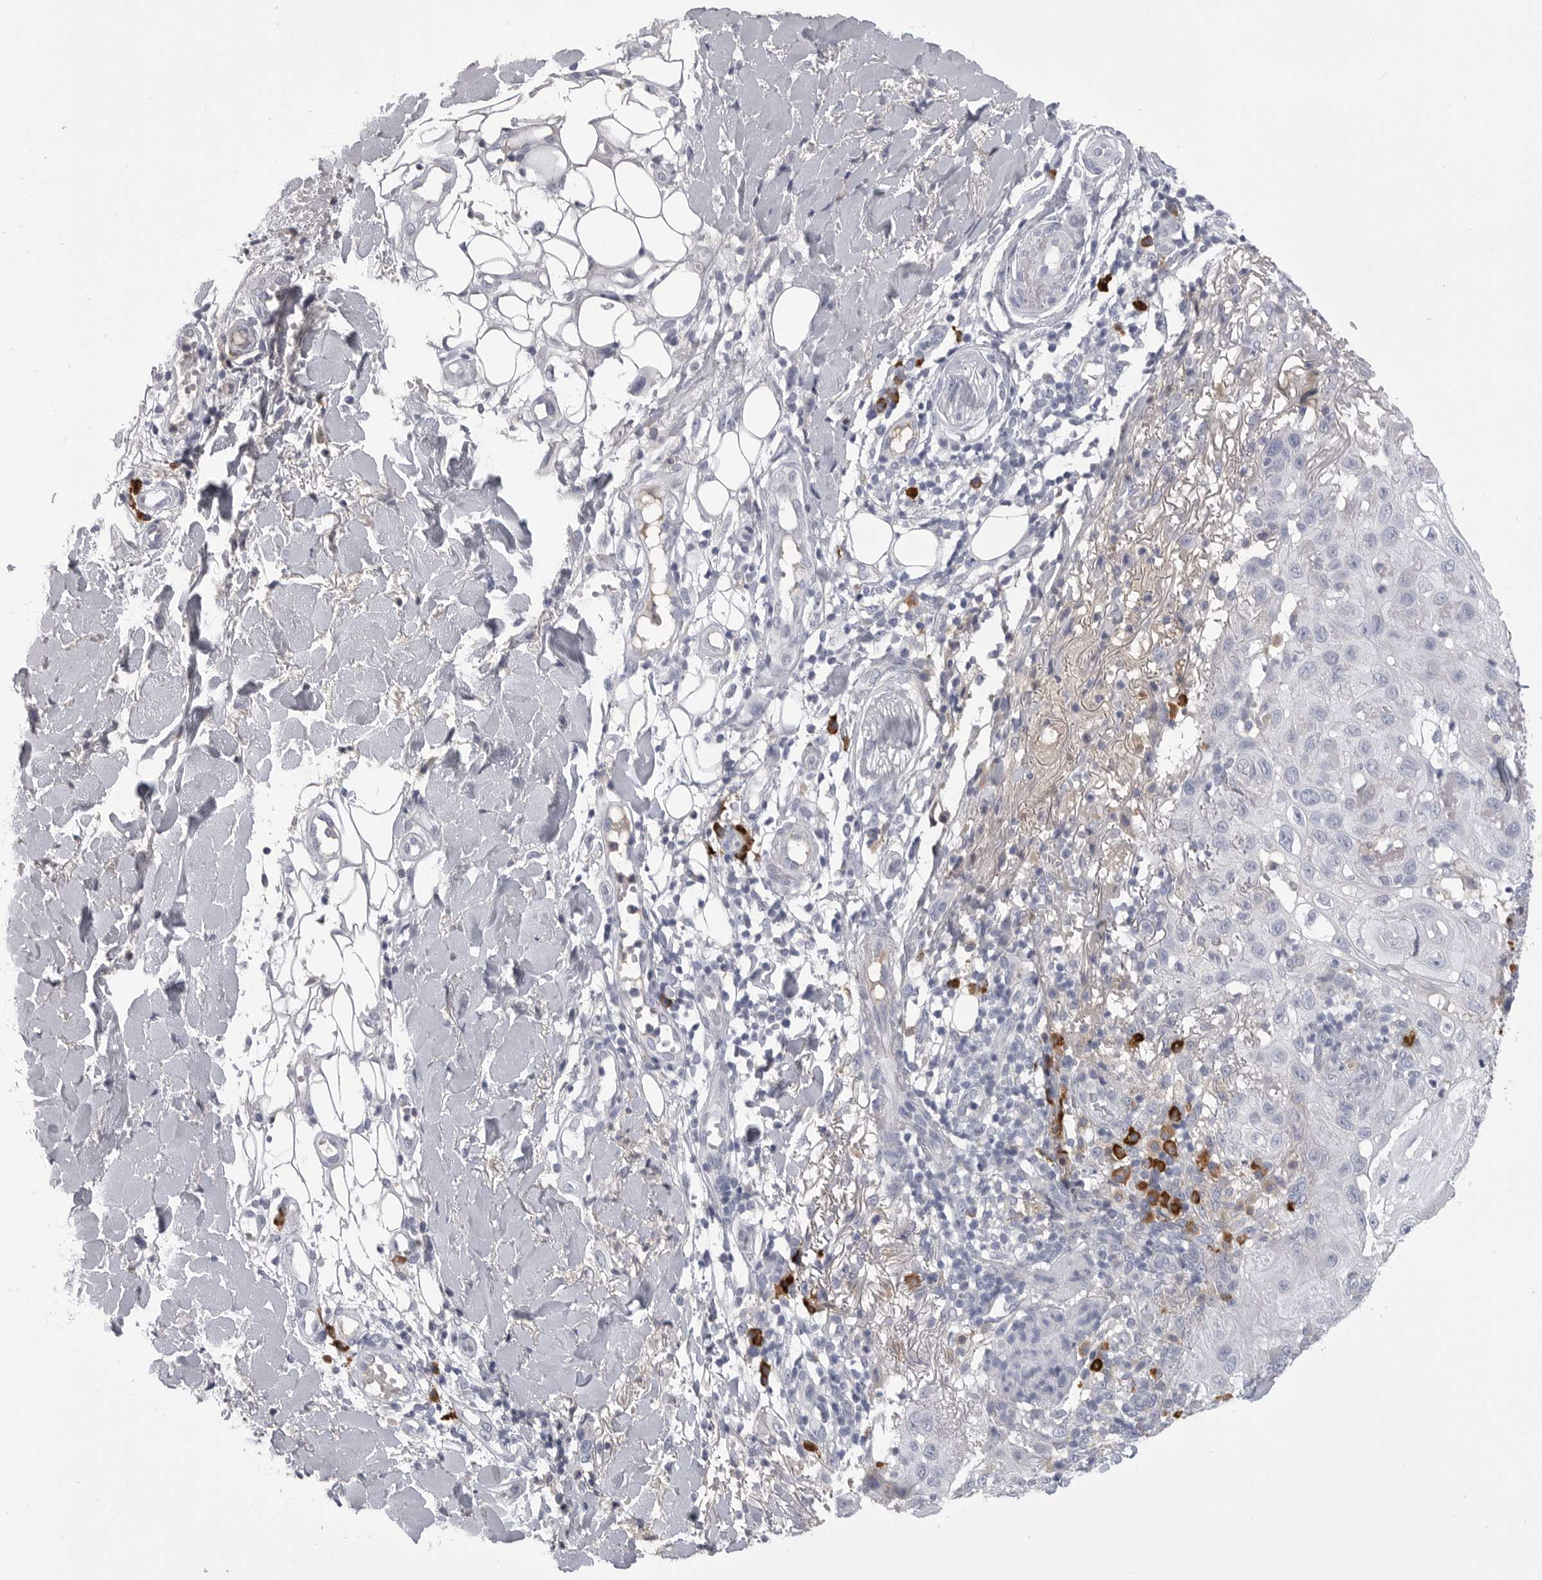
{"staining": {"intensity": "negative", "quantity": "none", "location": "none"}, "tissue": "skin cancer", "cell_type": "Tumor cells", "image_type": "cancer", "snomed": [{"axis": "morphology", "description": "Normal tissue, NOS"}, {"axis": "morphology", "description": "Squamous cell carcinoma, NOS"}, {"axis": "topography", "description": "Skin"}], "caption": "Protein analysis of skin cancer (squamous cell carcinoma) displays no significant expression in tumor cells.", "gene": "FKBP2", "patient": {"sex": "female", "age": 96}}